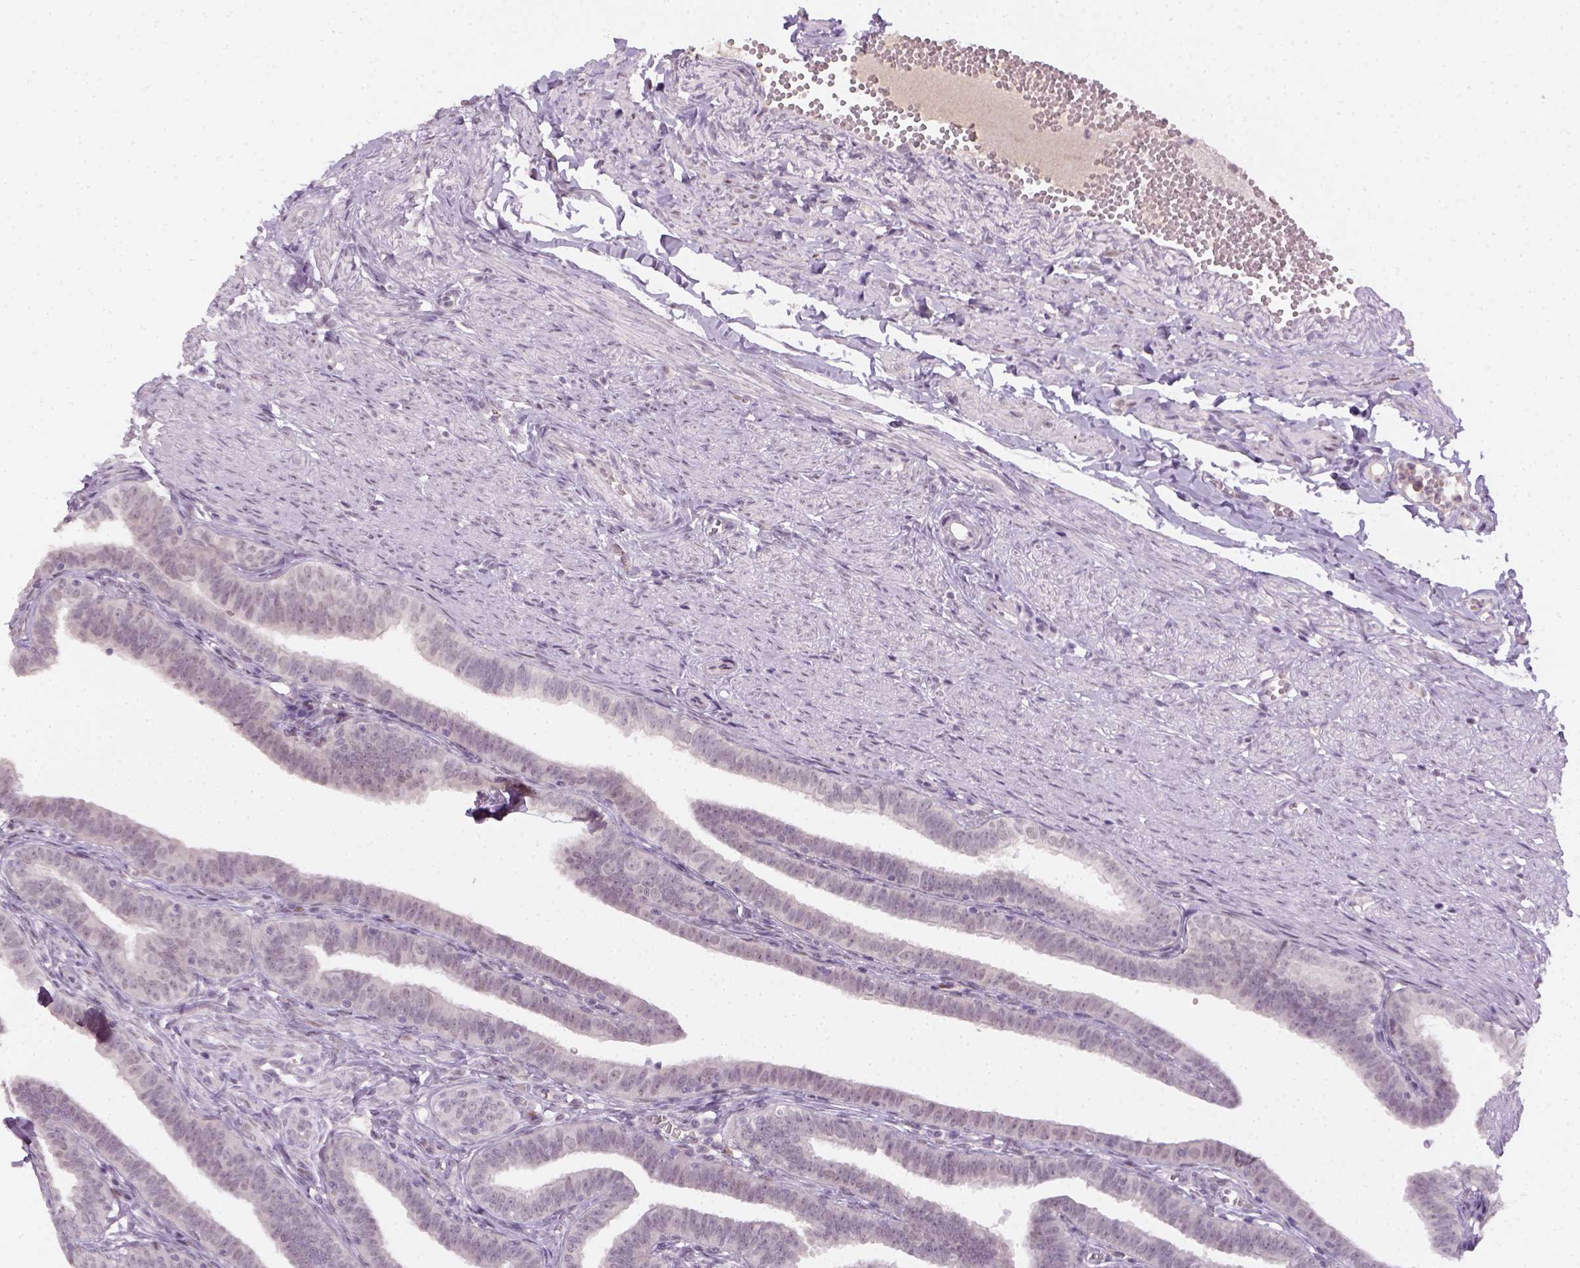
{"staining": {"intensity": "negative", "quantity": "none", "location": "none"}, "tissue": "fallopian tube", "cell_type": "Glandular cells", "image_type": "normal", "snomed": [{"axis": "morphology", "description": "Normal tissue, NOS"}, {"axis": "topography", "description": "Fallopian tube"}], "caption": "Immunohistochemistry (IHC) histopathology image of normal fallopian tube stained for a protein (brown), which reveals no positivity in glandular cells.", "gene": "MAGEB3", "patient": {"sex": "female", "age": 25}}